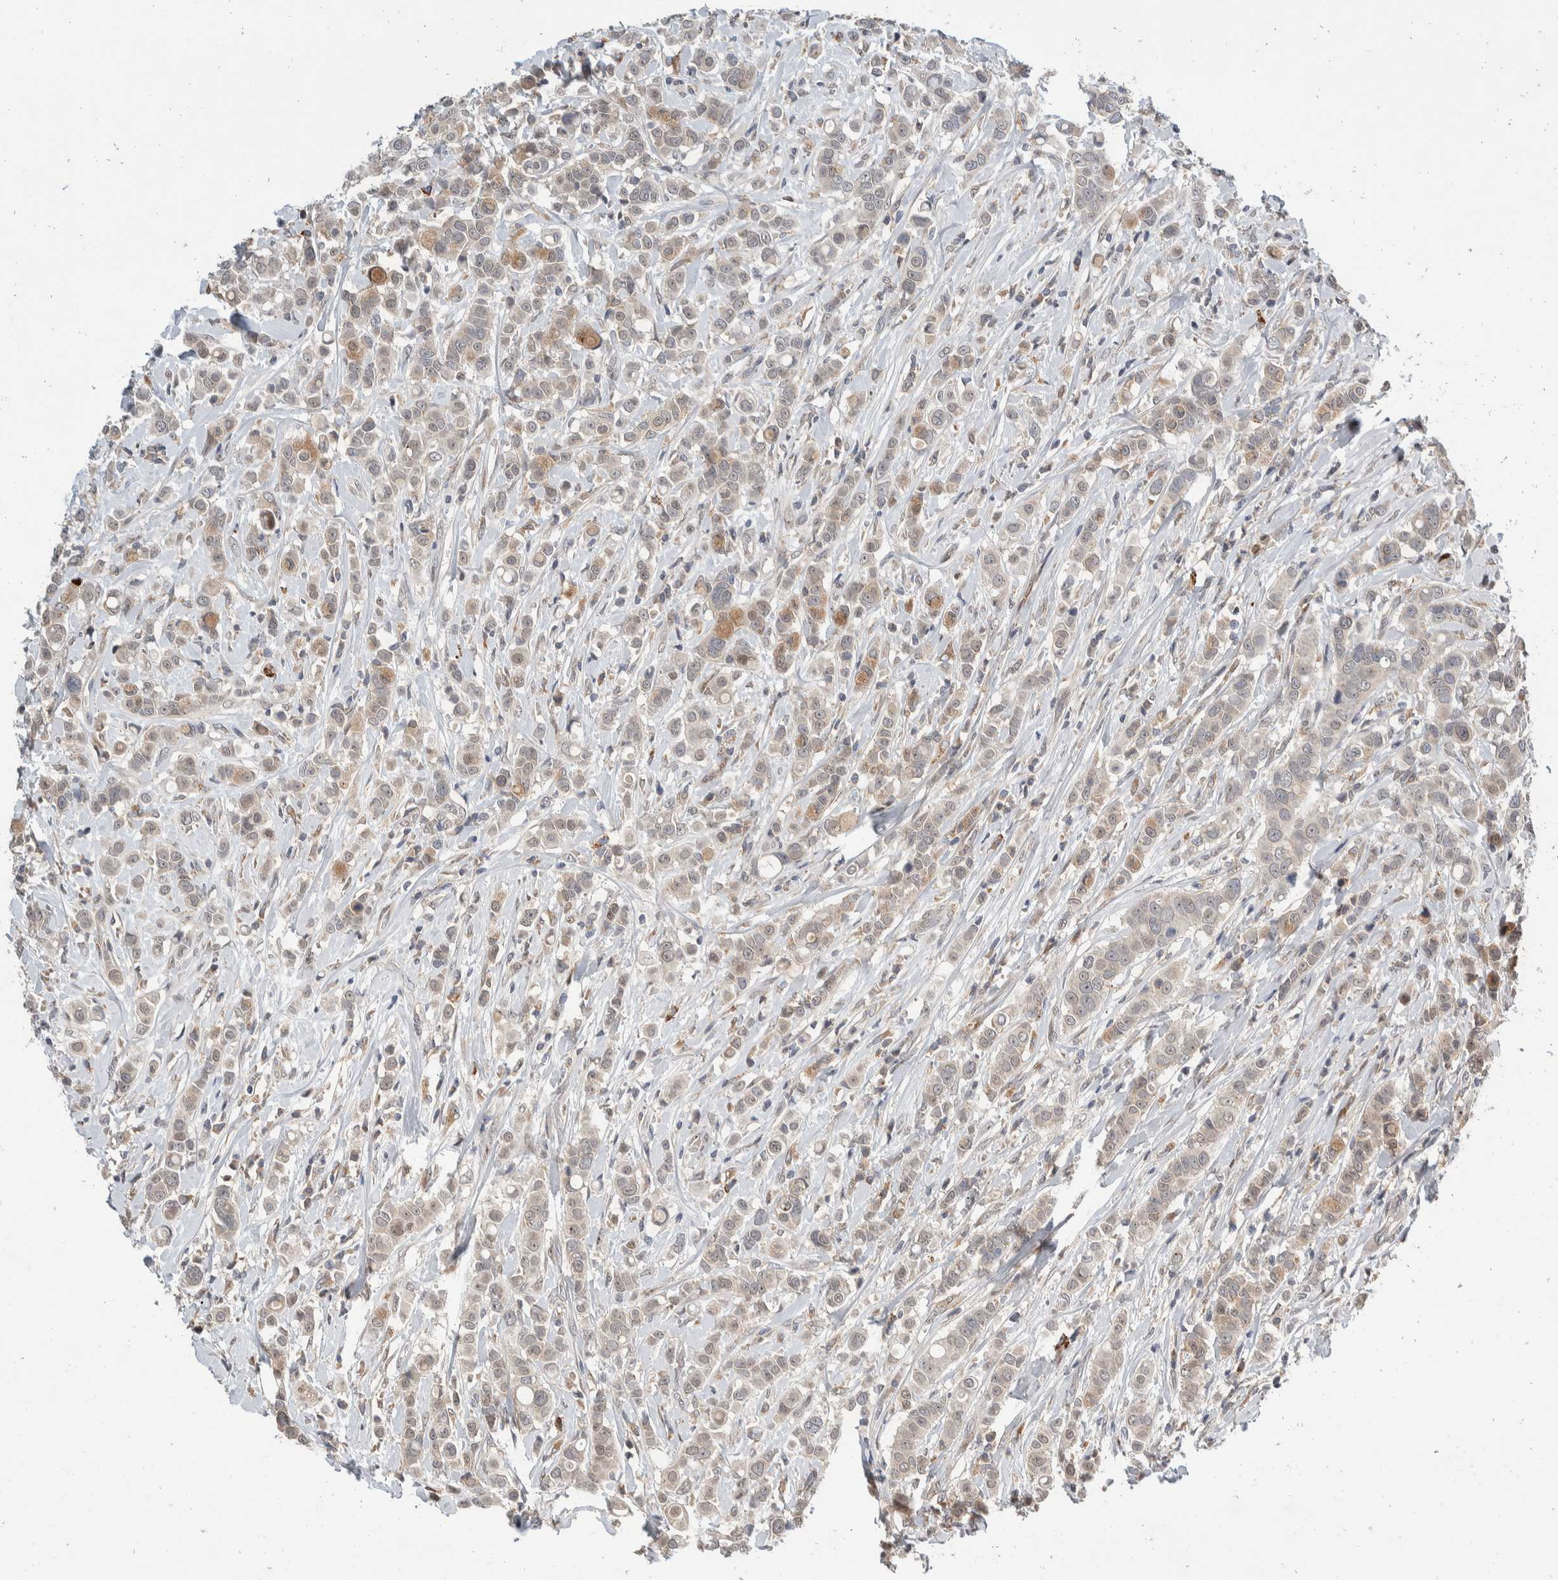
{"staining": {"intensity": "weak", "quantity": "<25%", "location": "cytoplasmic/membranous"}, "tissue": "breast cancer", "cell_type": "Tumor cells", "image_type": "cancer", "snomed": [{"axis": "morphology", "description": "Duct carcinoma"}, {"axis": "topography", "description": "Breast"}], "caption": "The photomicrograph displays no significant expression in tumor cells of breast cancer (infiltrating ductal carcinoma).", "gene": "ZNF703", "patient": {"sex": "female", "age": 27}}